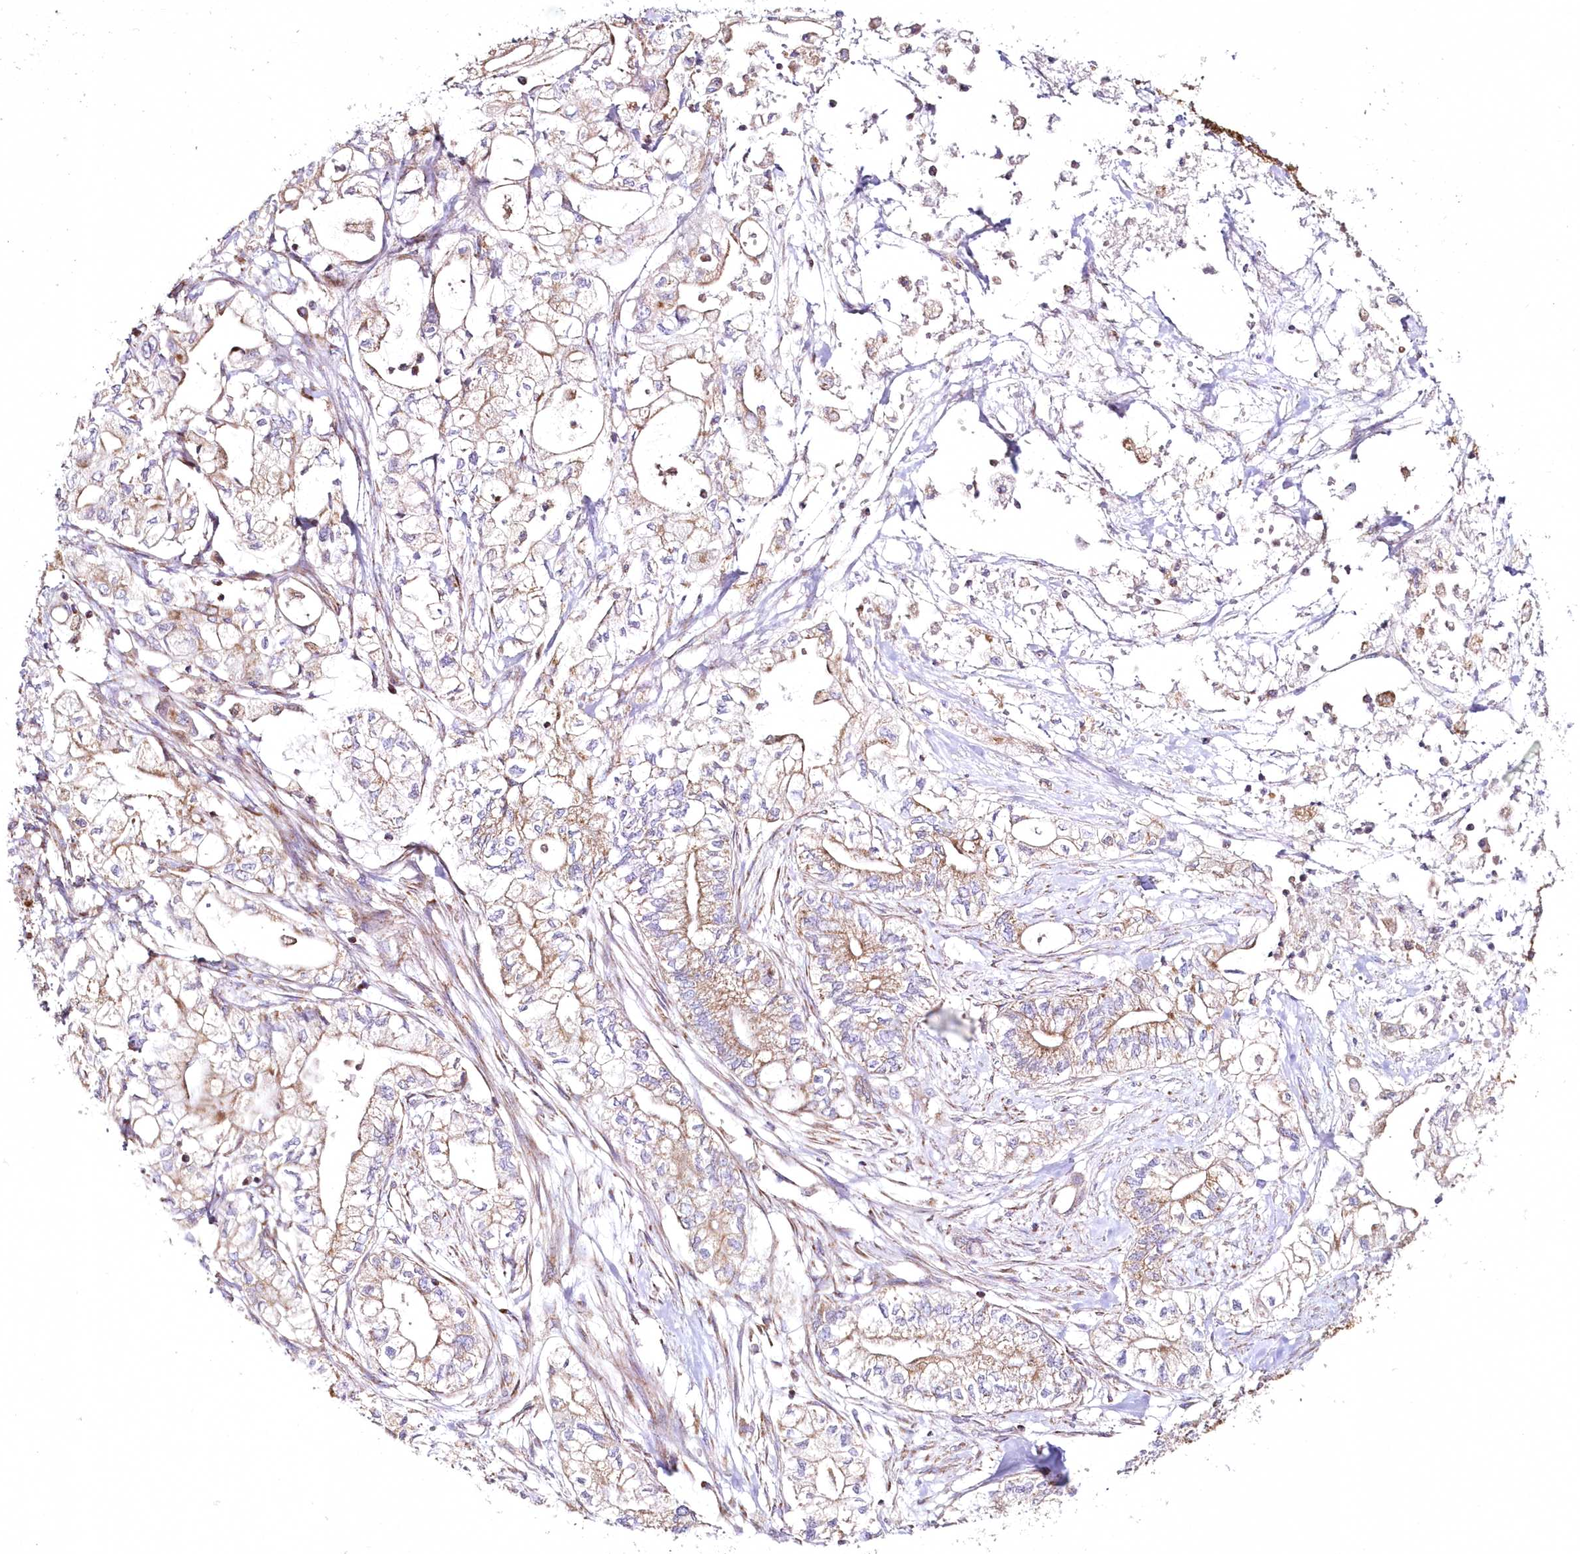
{"staining": {"intensity": "weak", "quantity": ">75%", "location": "cytoplasmic/membranous"}, "tissue": "pancreatic cancer", "cell_type": "Tumor cells", "image_type": "cancer", "snomed": [{"axis": "morphology", "description": "Adenocarcinoma, NOS"}, {"axis": "topography", "description": "Pancreas"}], "caption": "The image exhibits immunohistochemical staining of adenocarcinoma (pancreatic). There is weak cytoplasmic/membranous expression is seen in approximately >75% of tumor cells. (DAB (3,3'-diaminobenzidine) = brown stain, brightfield microscopy at high magnification).", "gene": "DNA2", "patient": {"sex": "male", "age": 79}}